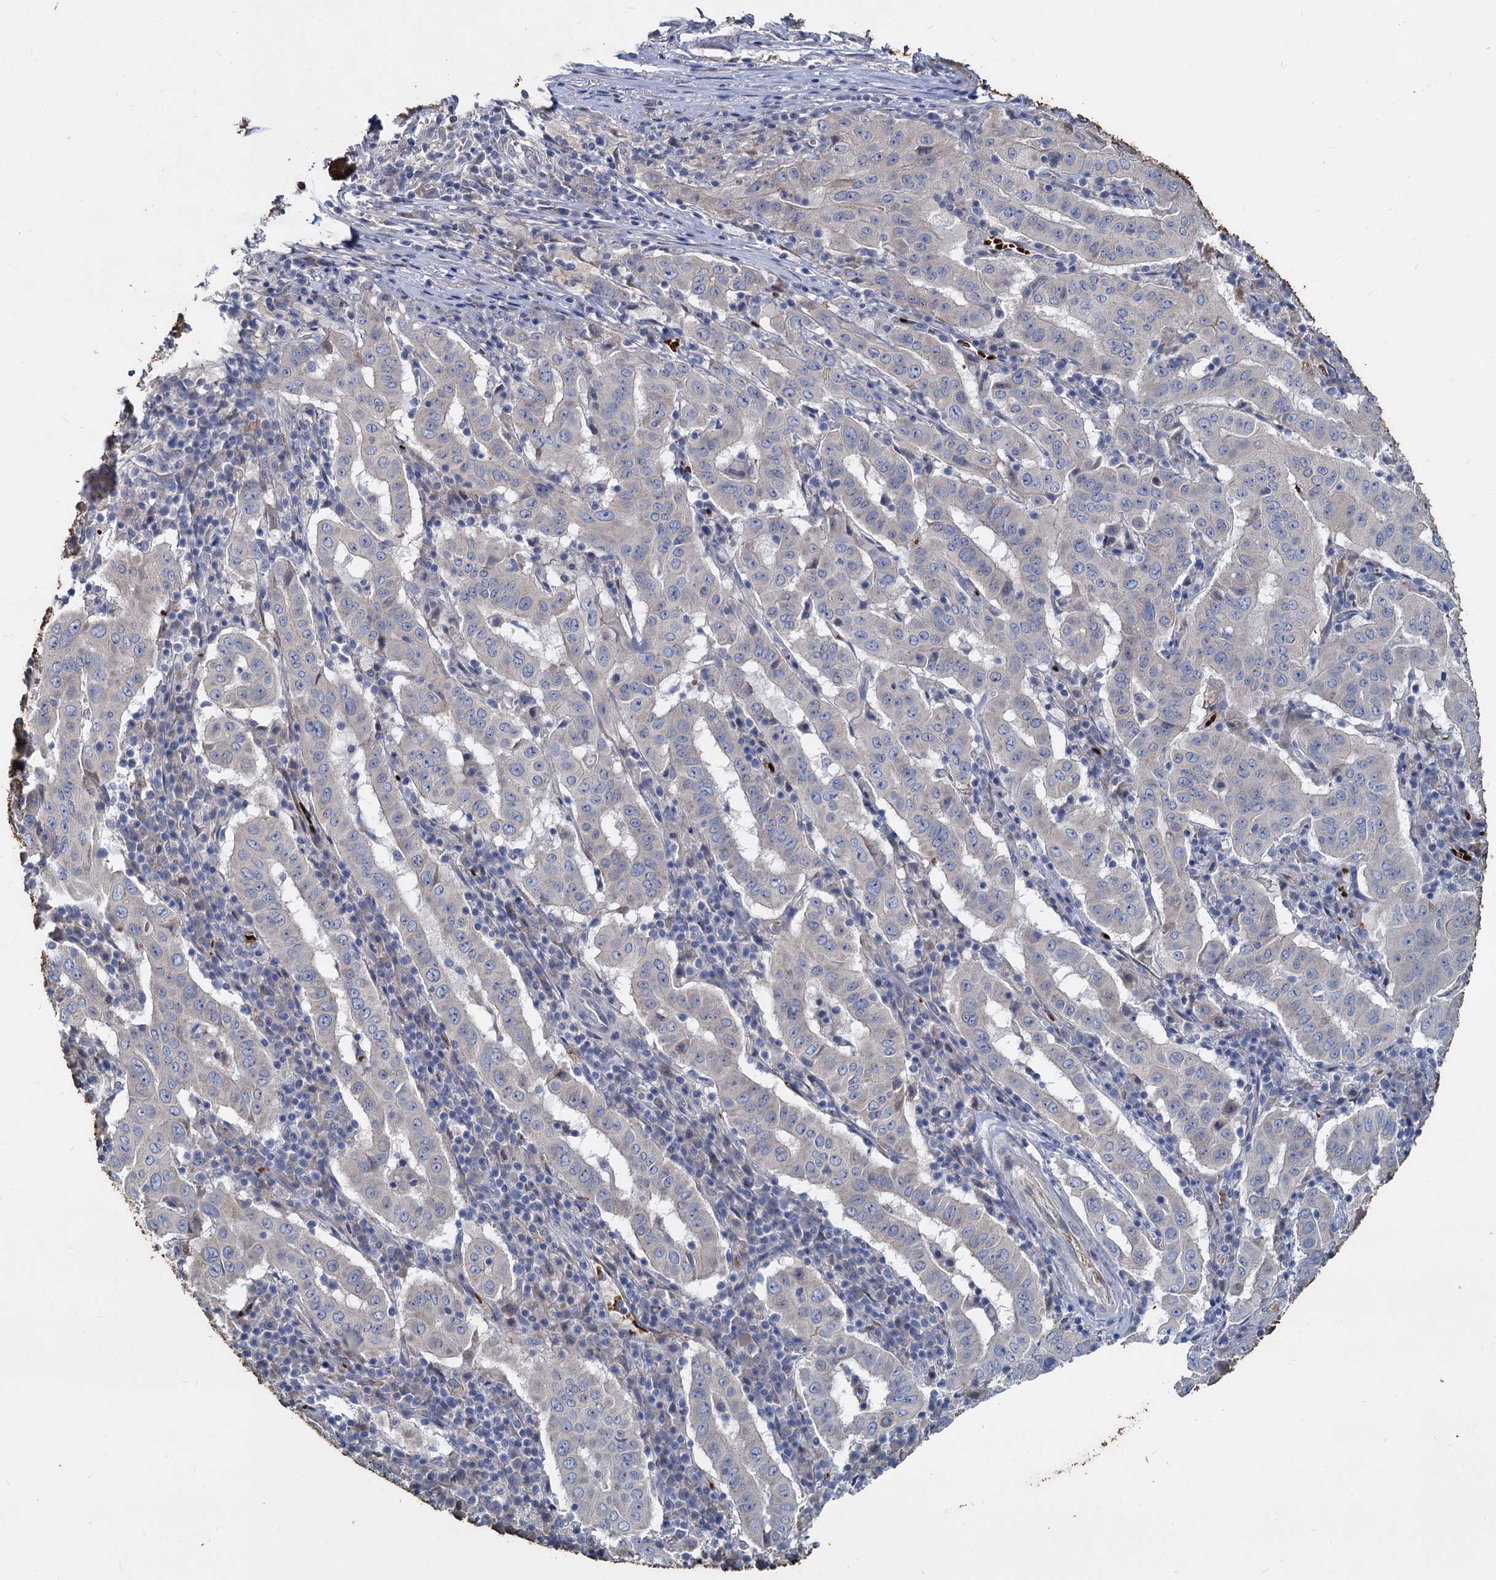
{"staining": {"intensity": "negative", "quantity": "none", "location": "none"}, "tissue": "pancreatic cancer", "cell_type": "Tumor cells", "image_type": "cancer", "snomed": [{"axis": "morphology", "description": "Adenocarcinoma, NOS"}, {"axis": "topography", "description": "Pancreas"}], "caption": "An immunohistochemistry image of pancreatic cancer (adenocarcinoma) is shown. There is no staining in tumor cells of pancreatic cancer (adenocarcinoma).", "gene": "TCTN2", "patient": {"sex": "male", "age": 63}}